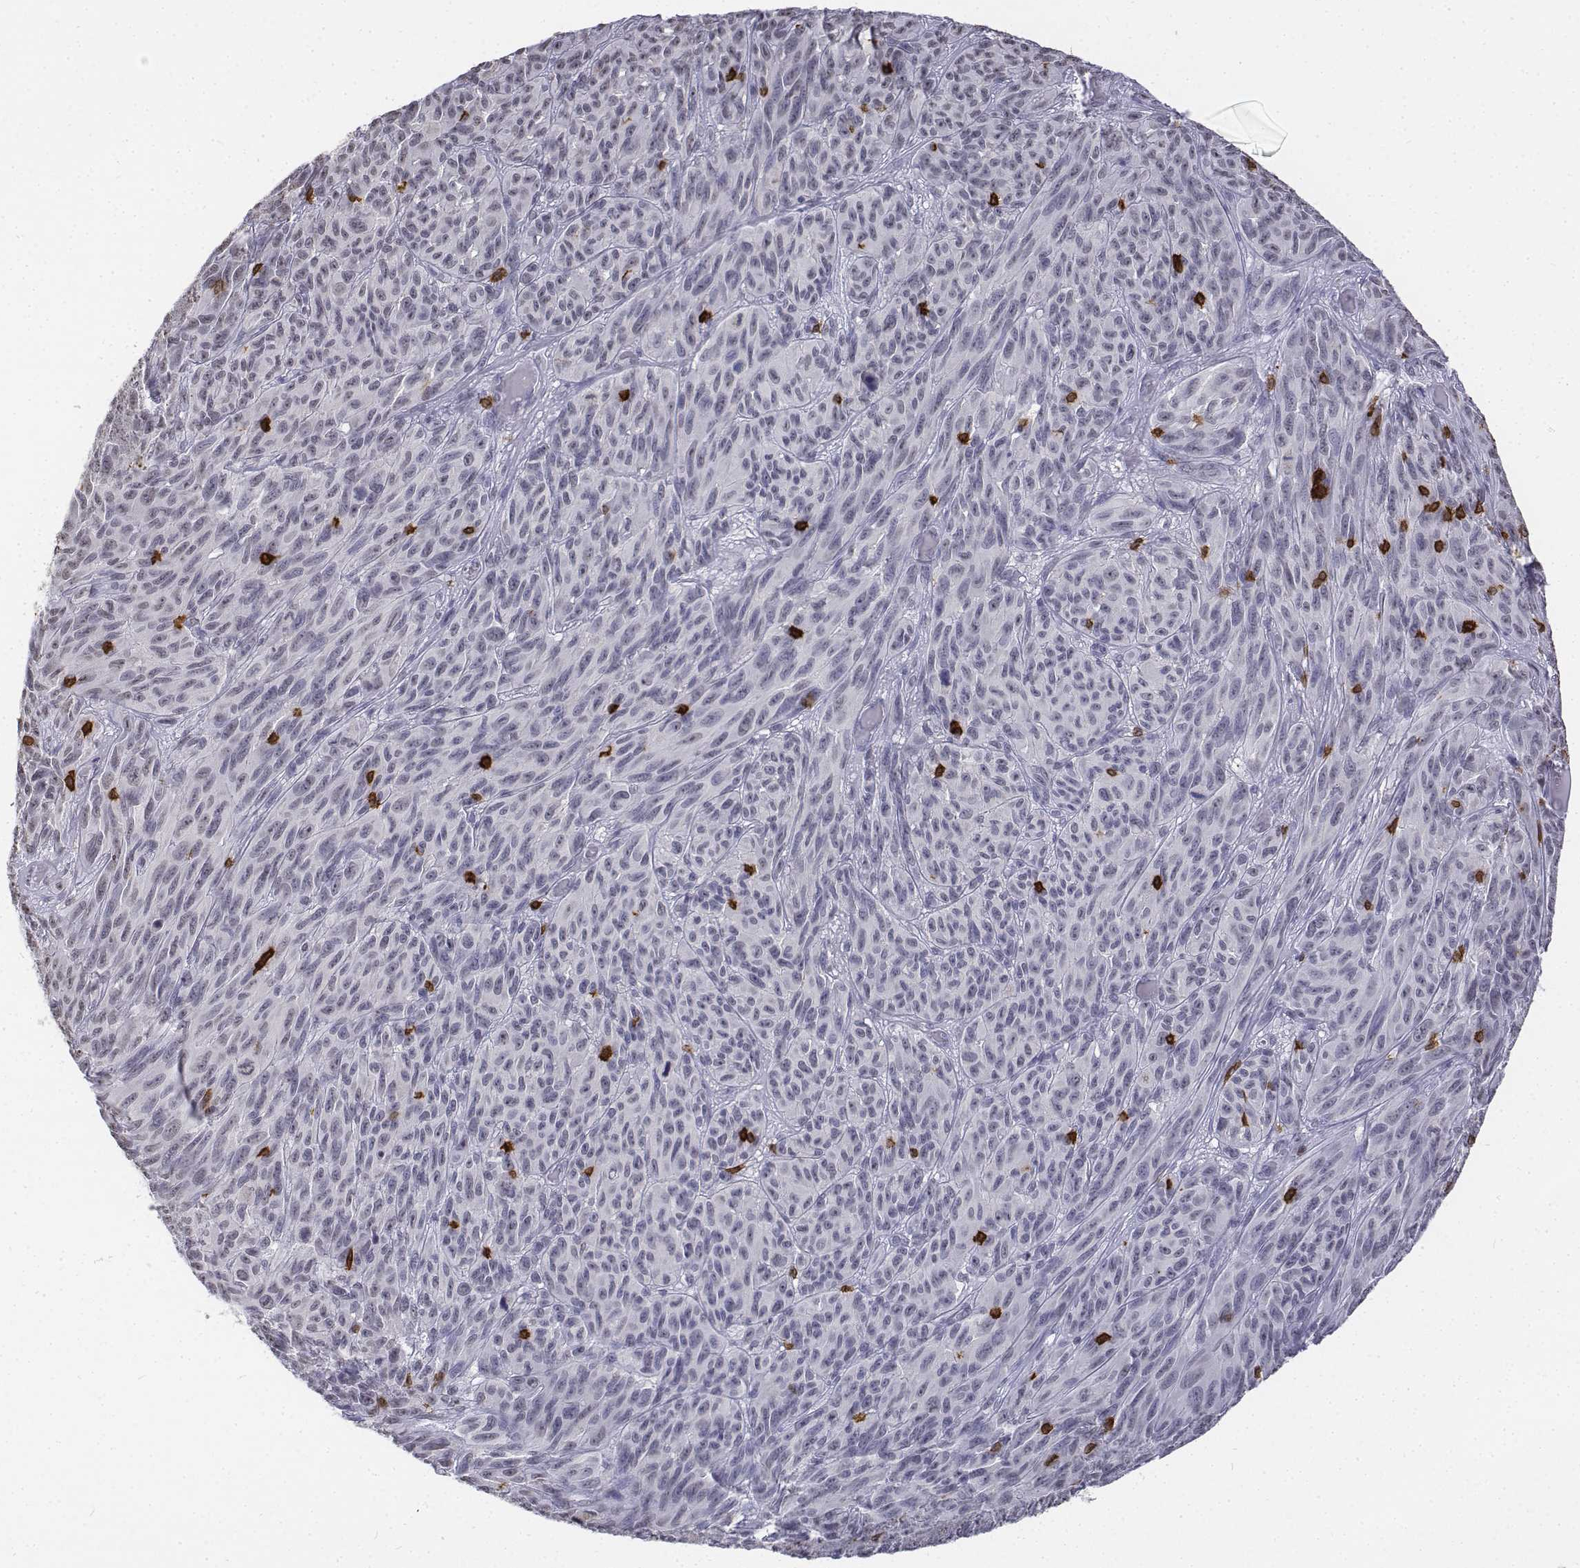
{"staining": {"intensity": "negative", "quantity": "none", "location": "none"}, "tissue": "melanoma", "cell_type": "Tumor cells", "image_type": "cancer", "snomed": [{"axis": "morphology", "description": "Malignant melanoma, NOS"}, {"axis": "topography", "description": "Vulva, labia, clitoris and Bartholin´s gland, NO"}], "caption": "A histopathology image of melanoma stained for a protein displays no brown staining in tumor cells.", "gene": "CD3E", "patient": {"sex": "female", "age": 75}}